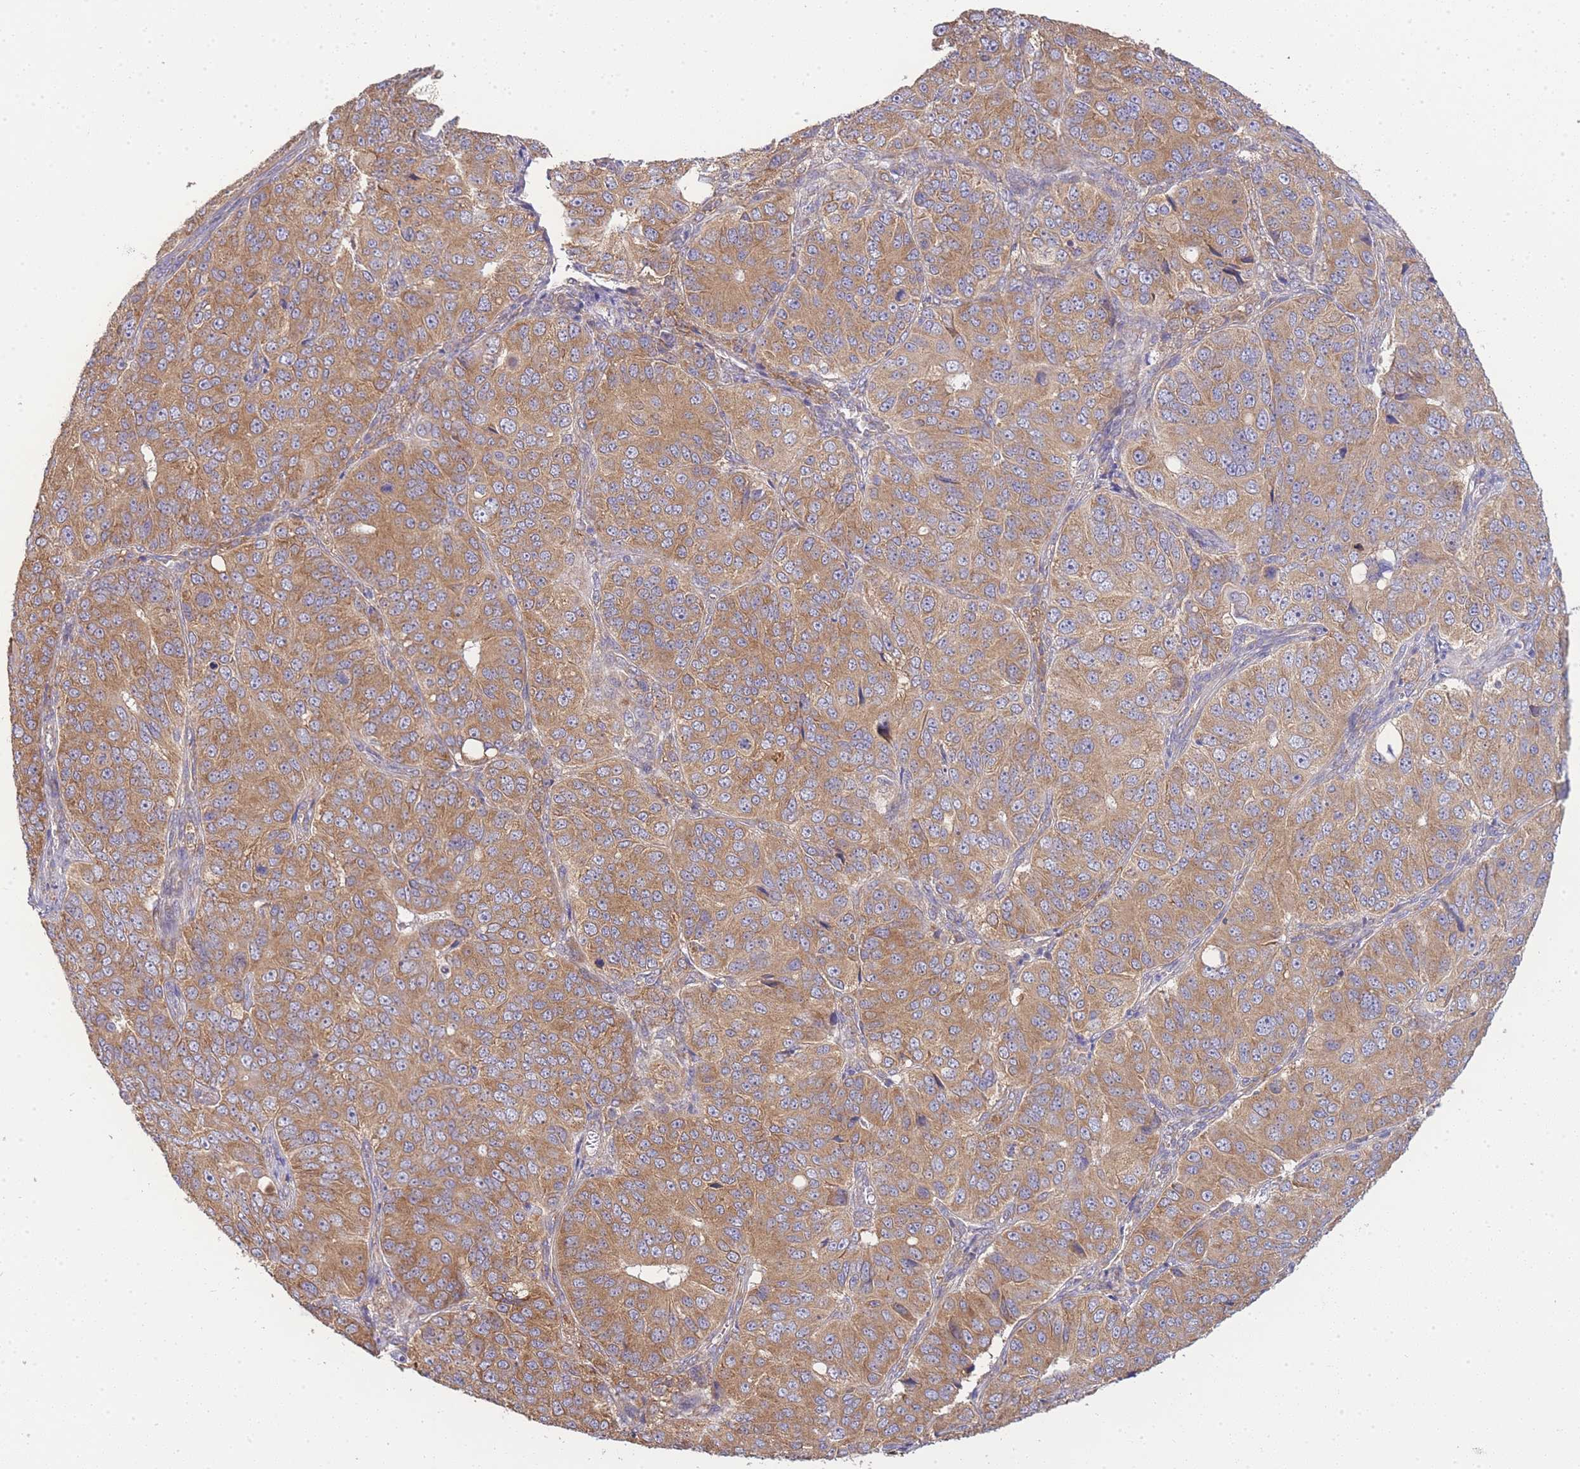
{"staining": {"intensity": "moderate", "quantity": ">75%", "location": "cytoplasmic/membranous"}, "tissue": "ovarian cancer", "cell_type": "Tumor cells", "image_type": "cancer", "snomed": [{"axis": "morphology", "description": "Carcinoma, endometroid"}, {"axis": "topography", "description": "Ovary"}], "caption": "The immunohistochemical stain labels moderate cytoplasmic/membranous positivity in tumor cells of endometroid carcinoma (ovarian) tissue.", "gene": "BEX1", "patient": {"sex": "female", "age": 51}}